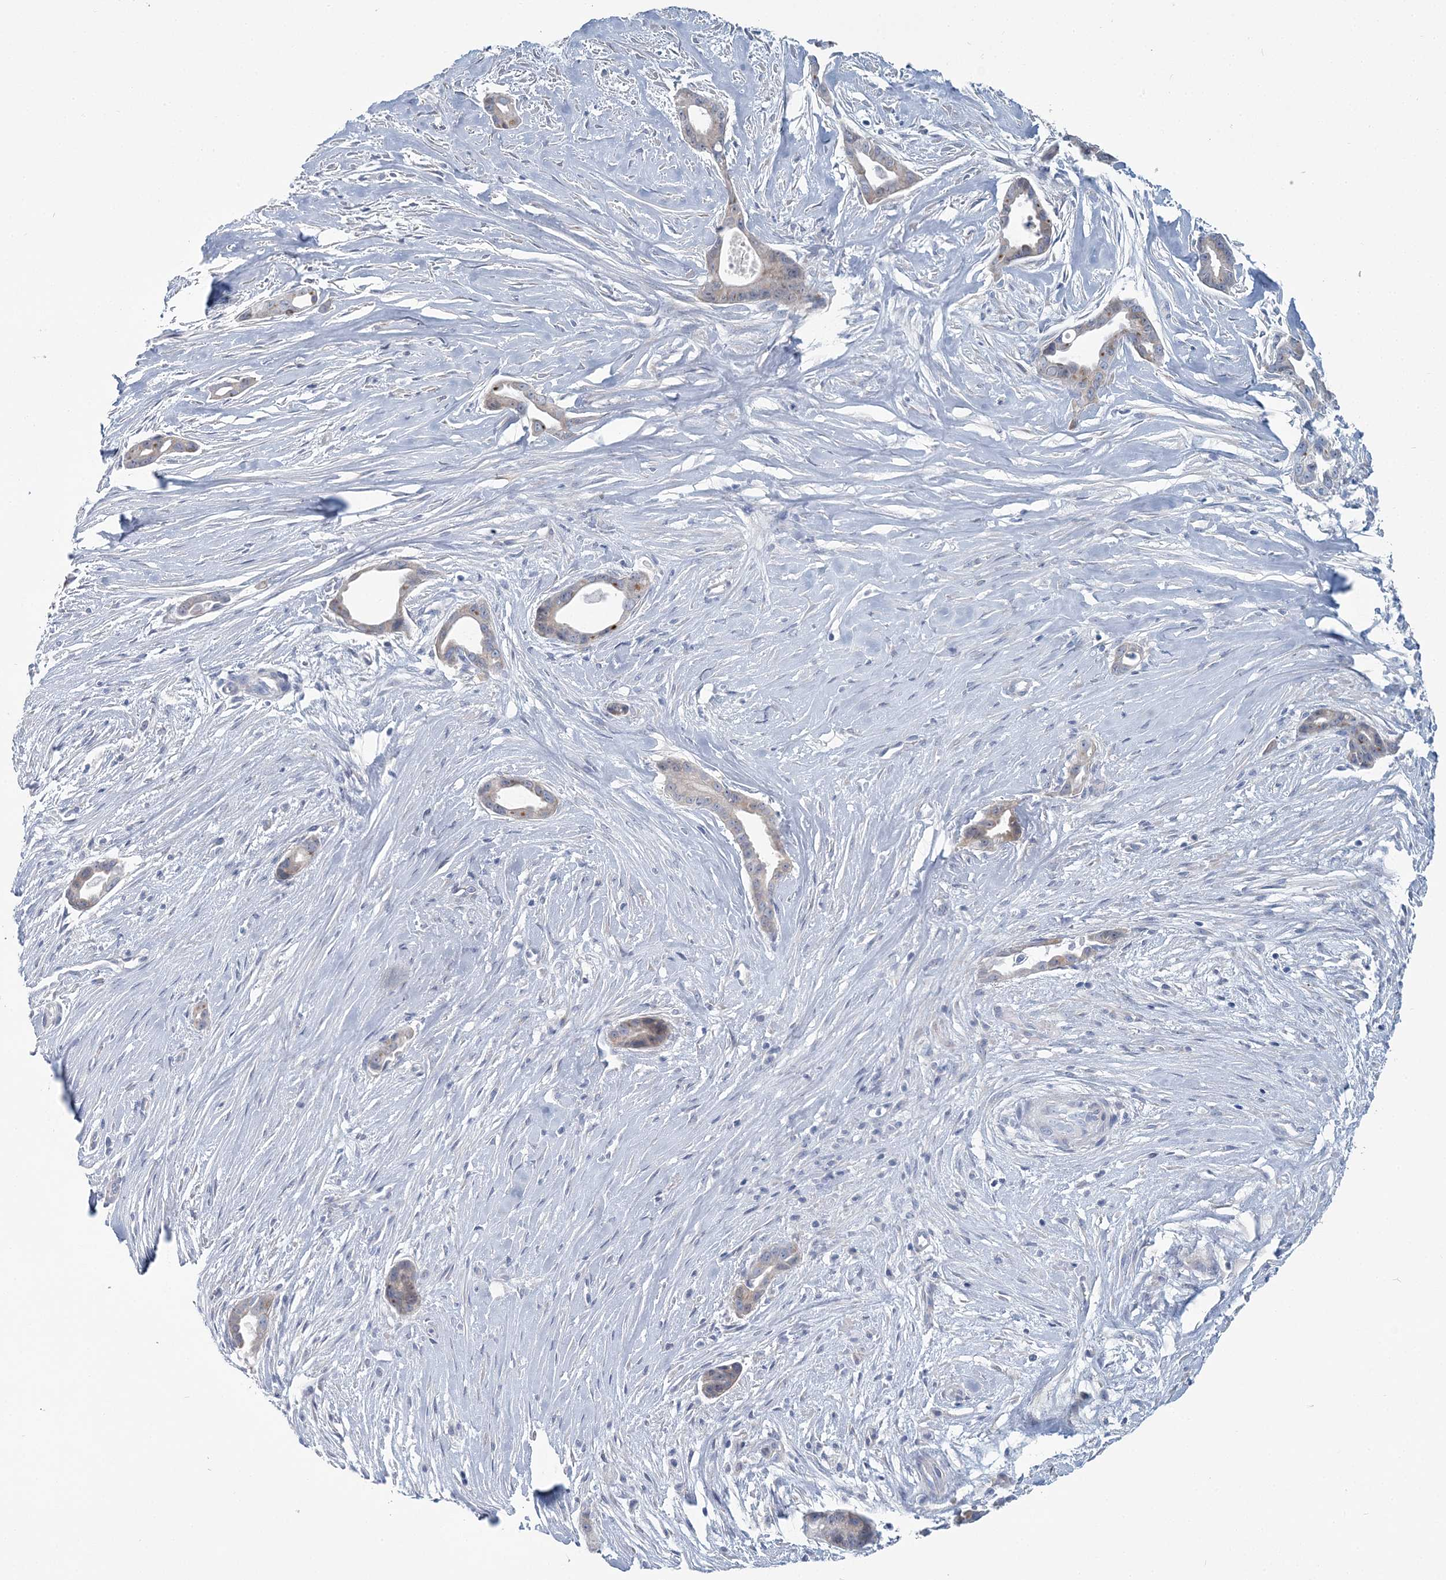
{"staining": {"intensity": "weak", "quantity": "25%-75%", "location": "cytoplasmic/membranous"}, "tissue": "liver cancer", "cell_type": "Tumor cells", "image_type": "cancer", "snomed": [{"axis": "morphology", "description": "Cholangiocarcinoma"}, {"axis": "topography", "description": "Liver"}], "caption": "This is an image of immunohistochemistry staining of liver cancer, which shows weak expression in the cytoplasmic/membranous of tumor cells.", "gene": "CMBL", "patient": {"sex": "female", "age": 55}}